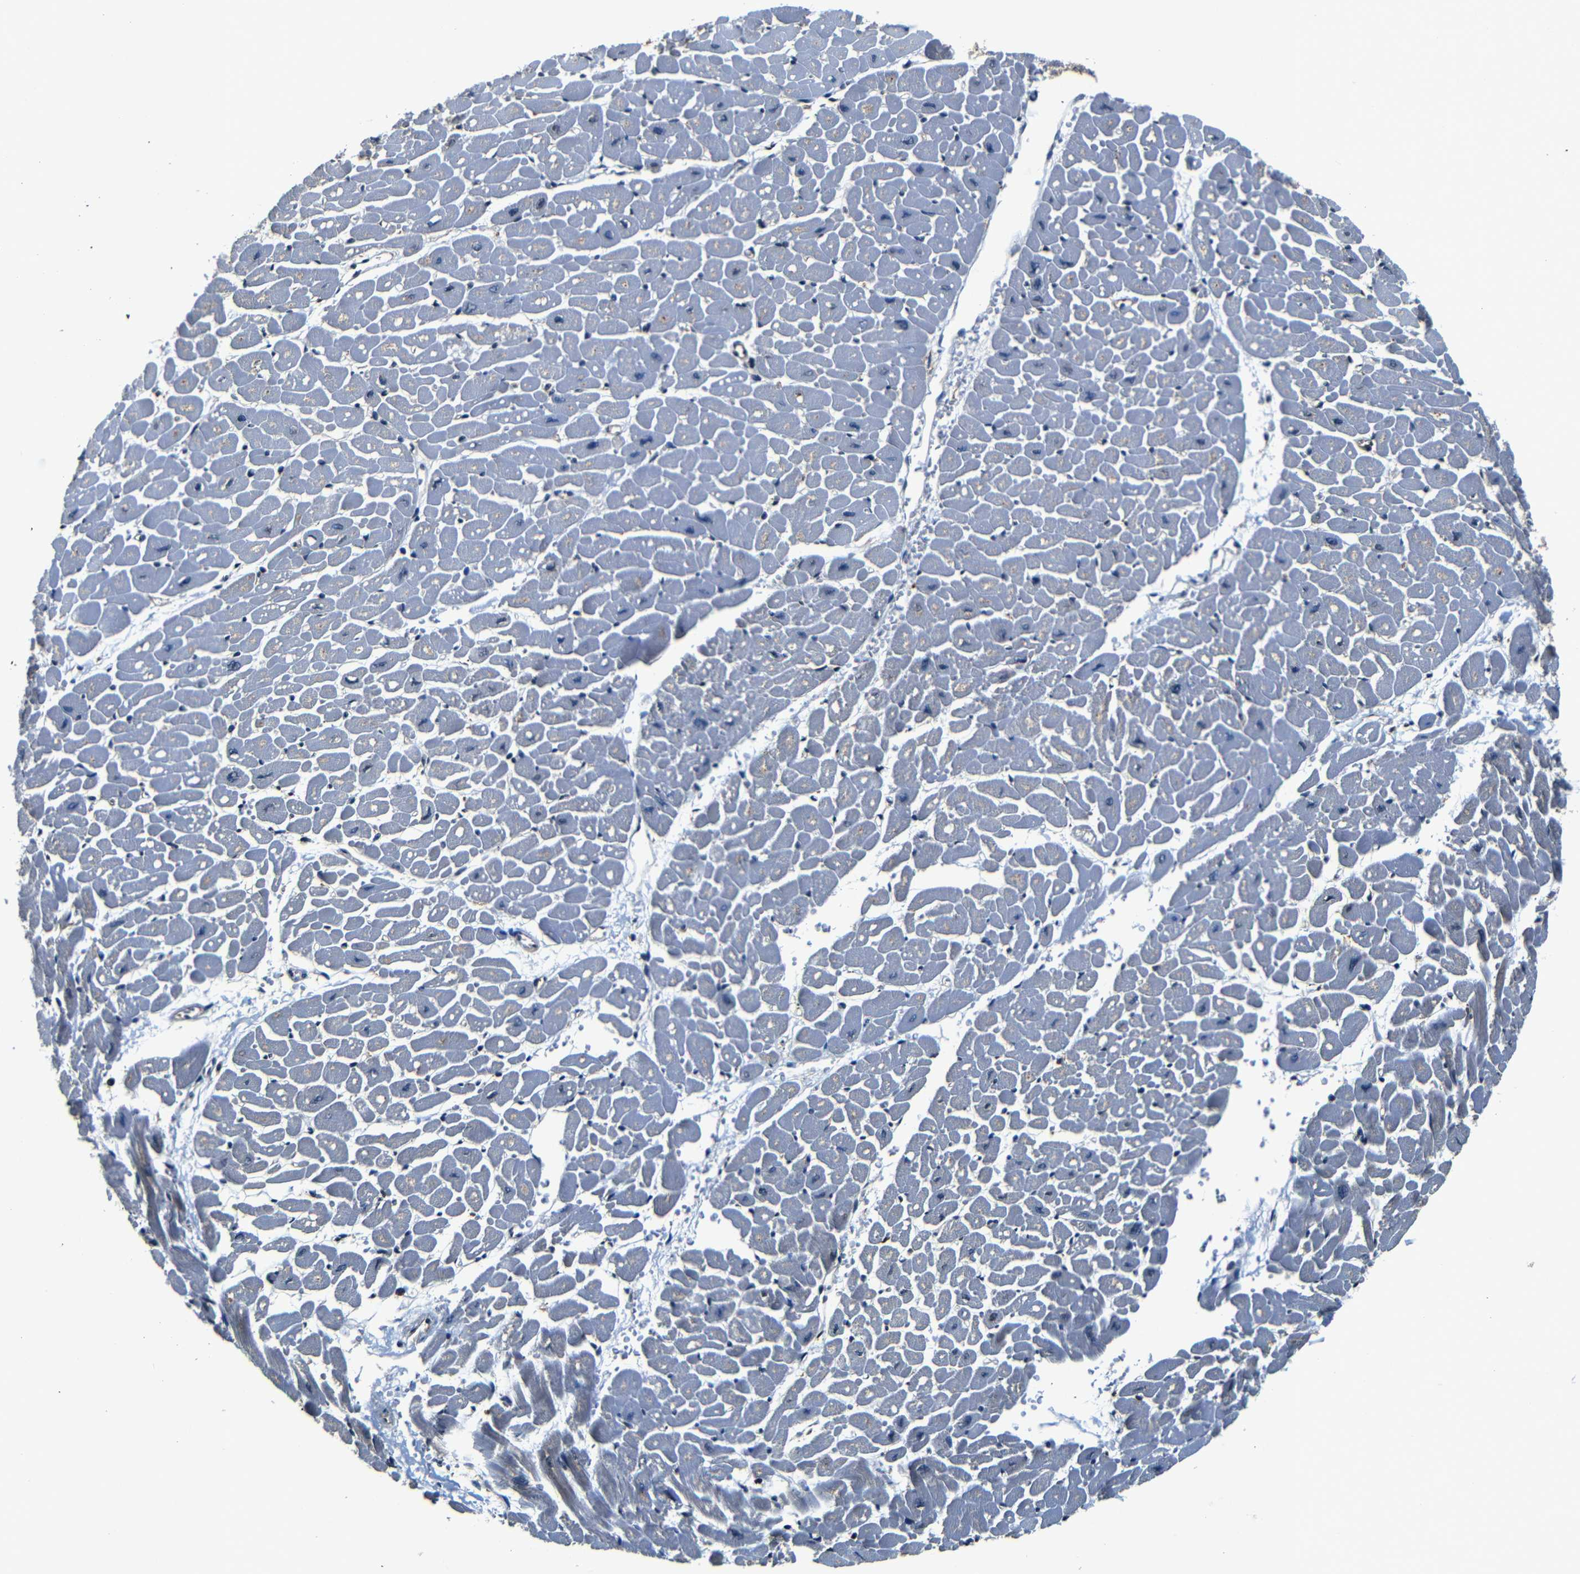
{"staining": {"intensity": "negative", "quantity": "none", "location": "none"}, "tissue": "heart muscle", "cell_type": "Cardiomyocytes", "image_type": "normal", "snomed": [{"axis": "morphology", "description": "Normal tissue, NOS"}, {"axis": "topography", "description": "Heart"}], "caption": "Histopathology image shows no protein expression in cardiomyocytes of benign heart muscle.", "gene": "NCBP3", "patient": {"sex": "male", "age": 45}}